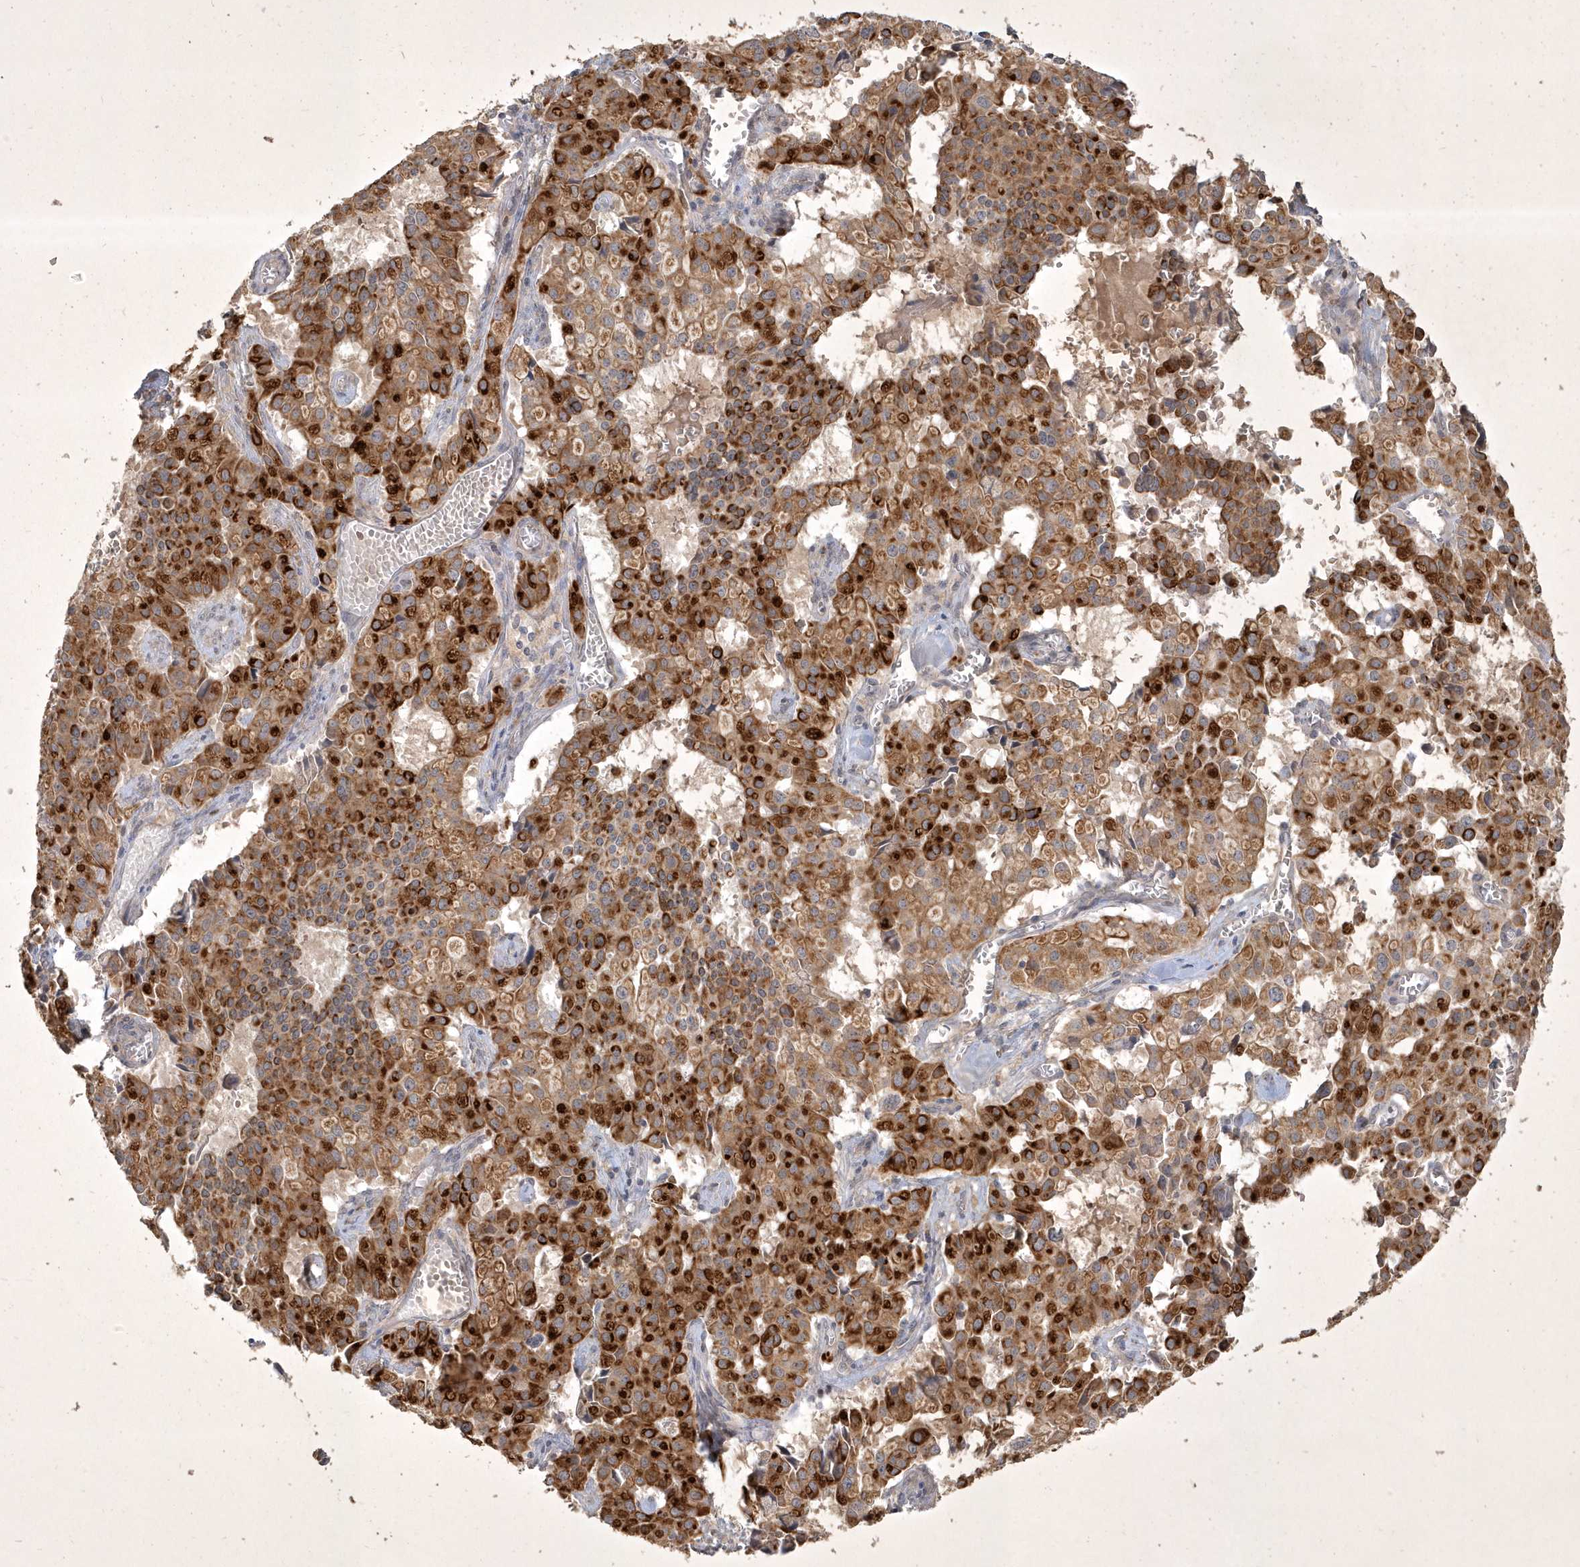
{"staining": {"intensity": "strong", "quantity": ">75%", "location": "cytoplasmic/membranous"}, "tissue": "pancreatic cancer", "cell_type": "Tumor cells", "image_type": "cancer", "snomed": [{"axis": "morphology", "description": "Adenocarcinoma, NOS"}, {"axis": "topography", "description": "Pancreas"}], "caption": "Tumor cells reveal high levels of strong cytoplasmic/membranous positivity in about >75% of cells in adenocarcinoma (pancreatic).", "gene": "BOD1", "patient": {"sex": "male", "age": 65}}